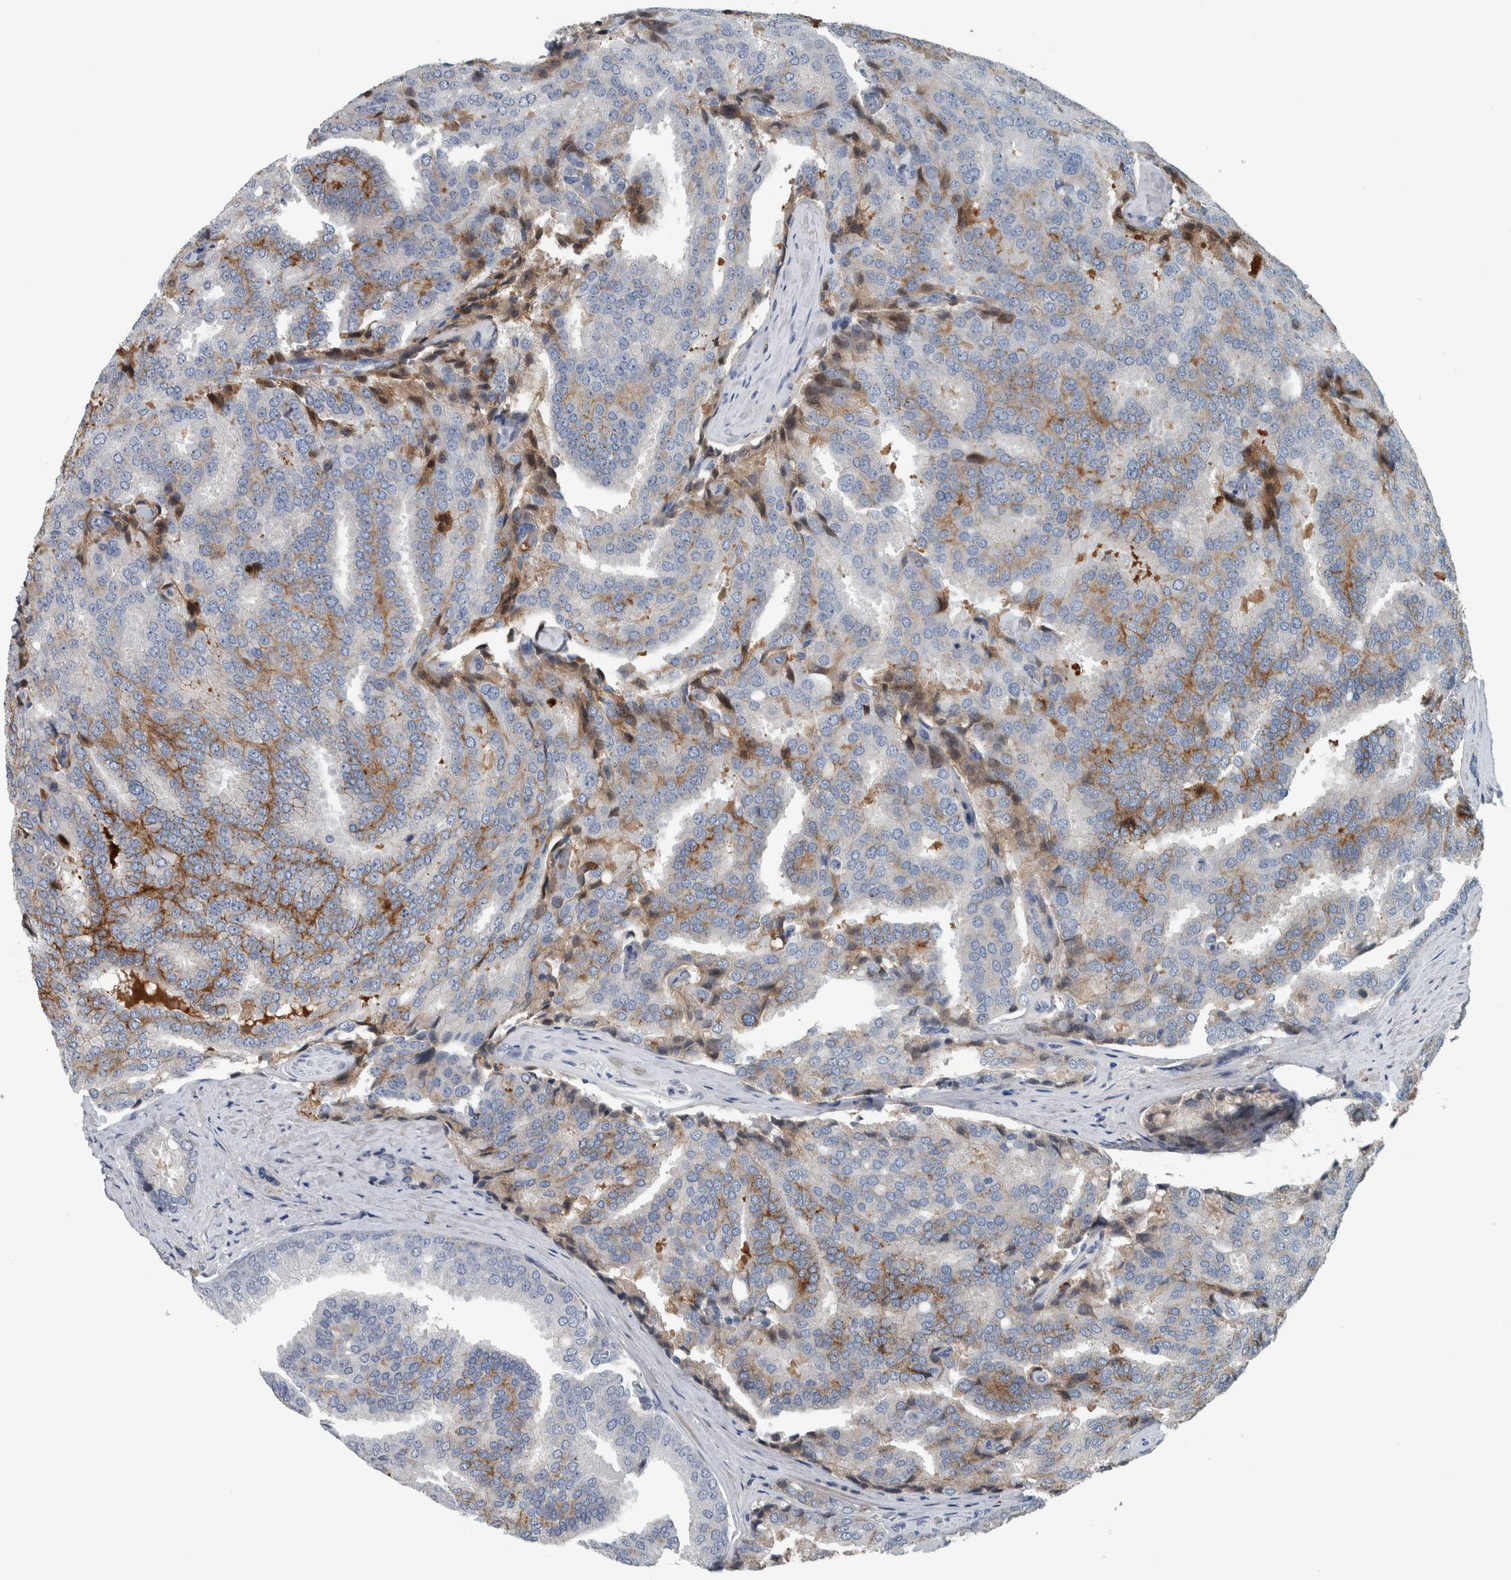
{"staining": {"intensity": "negative", "quantity": "none", "location": "none"}, "tissue": "prostate cancer", "cell_type": "Tumor cells", "image_type": "cancer", "snomed": [{"axis": "morphology", "description": "Adenocarcinoma, High grade"}, {"axis": "topography", "description": "Prostate"}], "caption": "DAB (3,3'-diaminobenzidine) immunohistochemical staining of prostate cancer exhibits no significant expression in tumor cells.", "gene": "SERPINC1", "patient": {"sex": "male", "age": 50}}